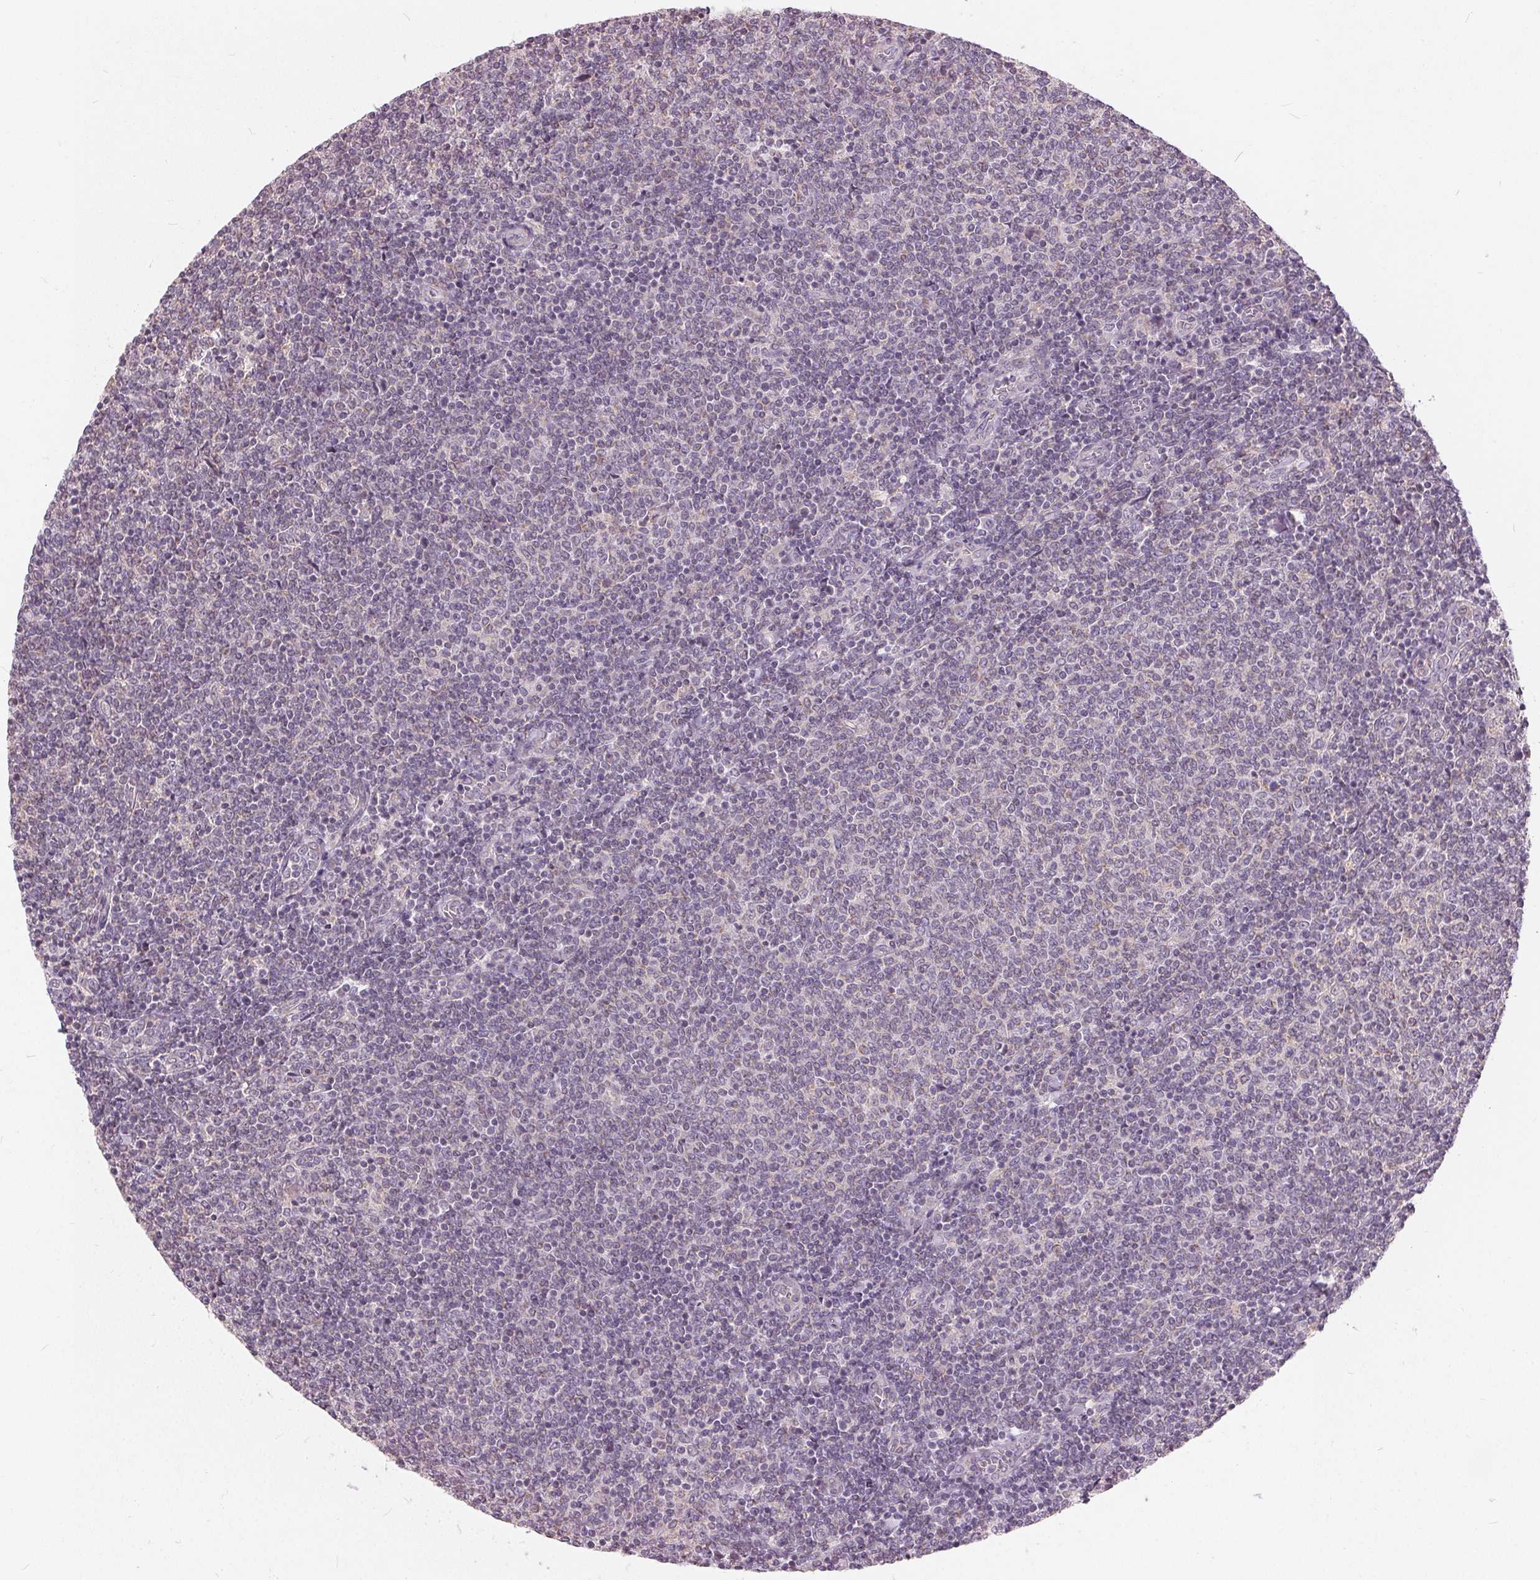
{"staining": {"intensity": "negative", "quantity": "none", "location": "none"}, "tissue": "lymphoma", "cell_type": "Tumor cells", "image_type": "cancer", "snomed": [{"axis": "morphology", "description": "Malignant lymphoma, non-Hodgkin's type, Low grade"}, {"axis": "topography", "description": "Lymph node"}], "caption": "The immunohistochemistry (IHC) image has no significant positivity in tumor cells of low-grade malignant lymphoma, non-Hodgkin's type tissue.", "gene": "TRIM60", "patient": {"sex": "male", "age": 52}}